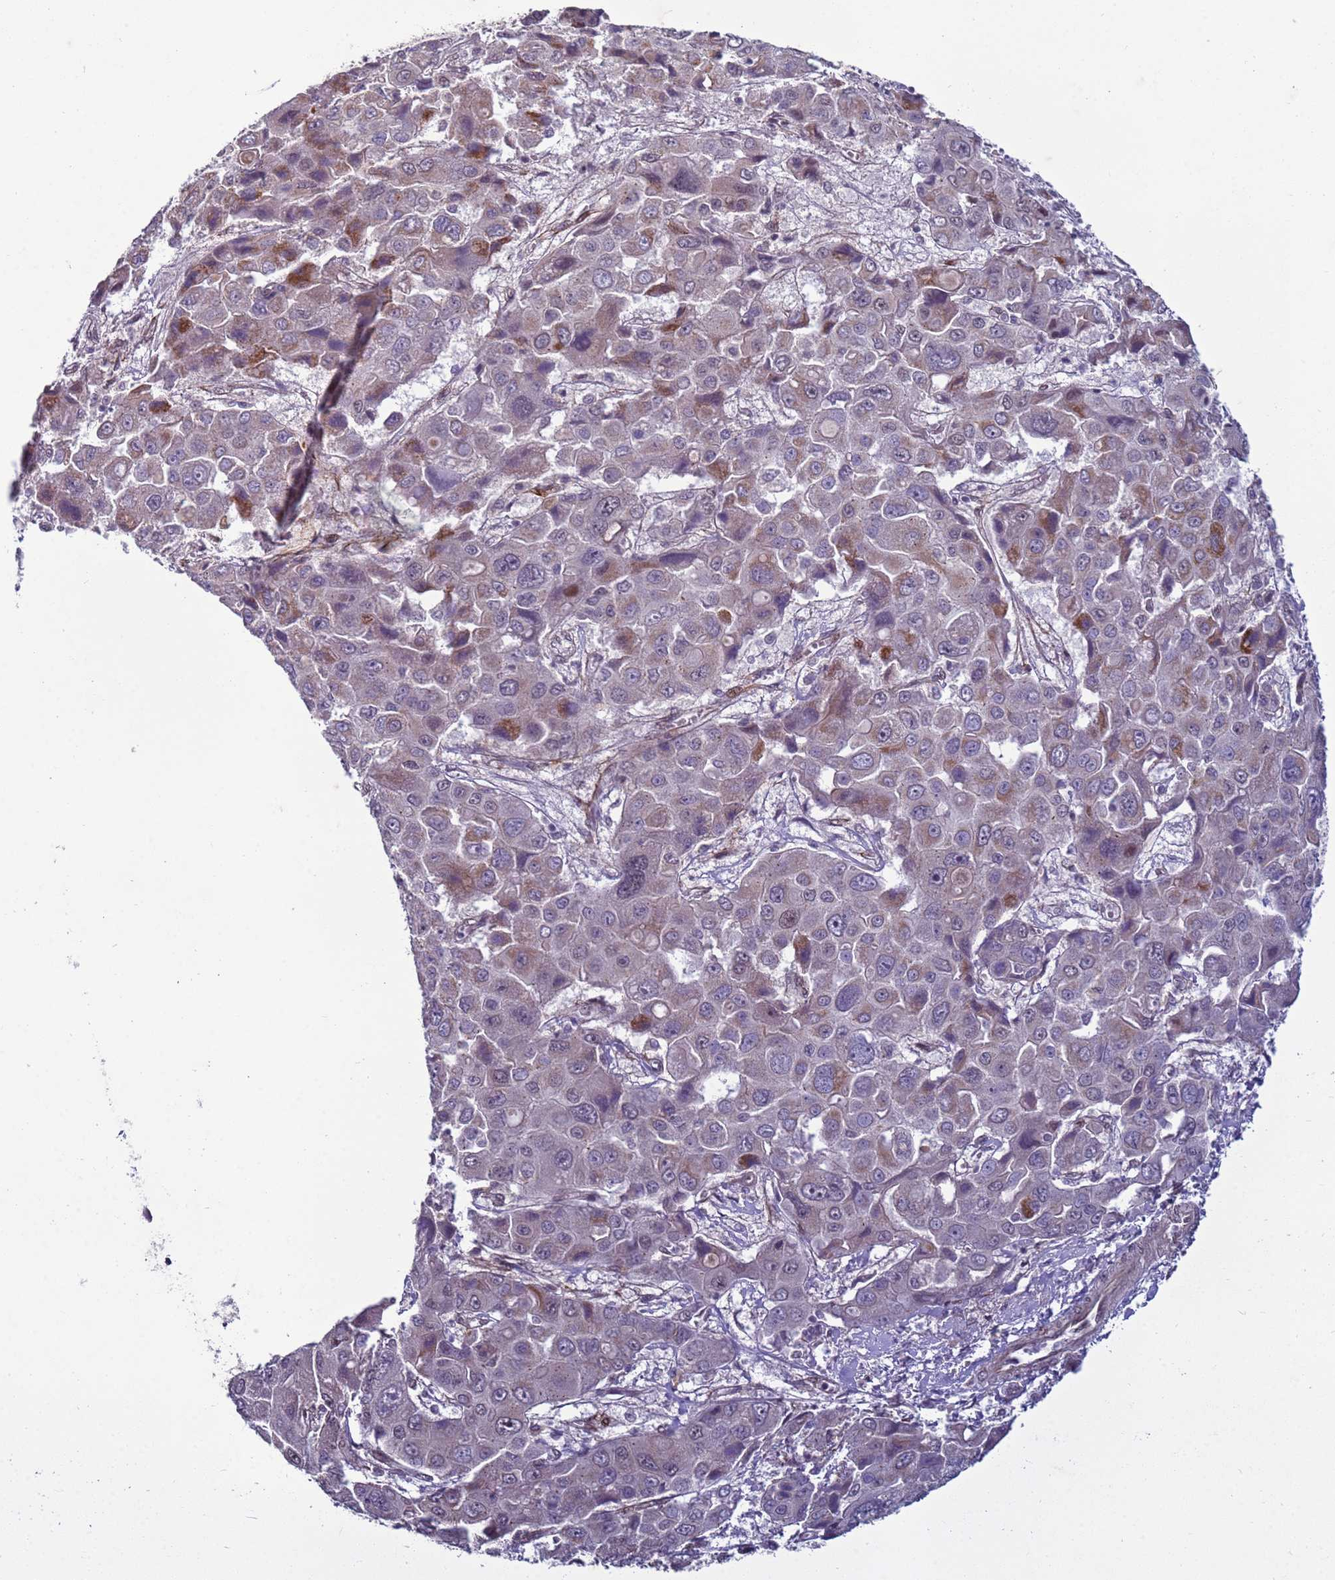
{"staining": {"intensity": "moderate", "quantity": "<25%", "location": "cytoplasmic/membranous"}, "tissue": "liver cancer", "cell_type": "Tumor cells", "image_type": "cancer", "snomed": [{"axis": "morphology", "description": "Cholangiocarcinoma"}, {"axis": "topography", "description": "Liver"}], "caption": "Moderate cytoplasmic/membranous protein expression is appreciated in about <25% of tumor cells in liver cancer.", "gene": "SHC3", "patient": {"sex": "male", "age": 67}}